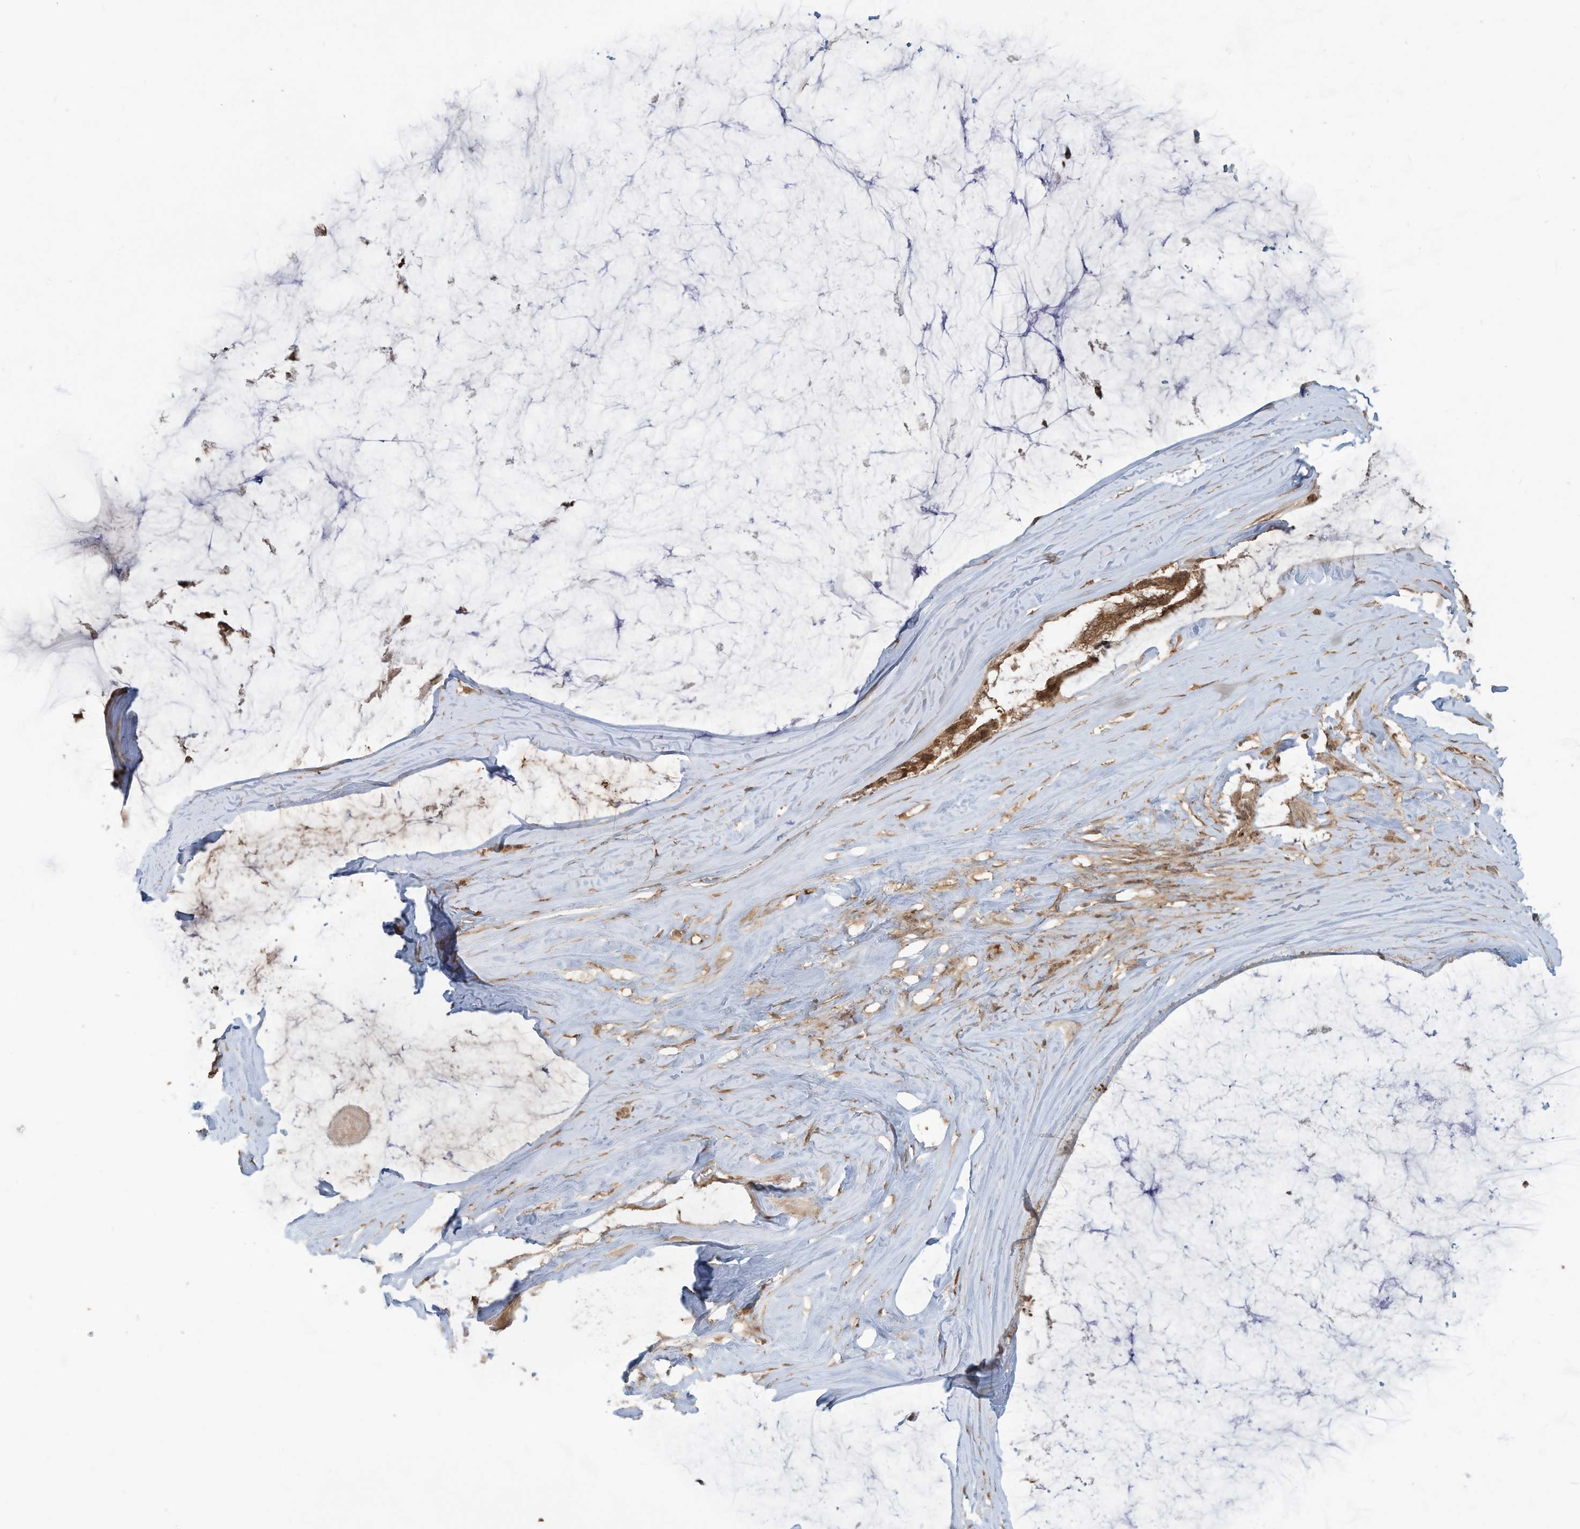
{"staining": {"intensity": "moderate", "quantity": ">75%", "location": "cytoplasmic/membranous"}, "tissue": "ovarian cancer", "cell_type": "Tumor cells", "image_type": "cancer", "snomed": [{"axis": "morphology", "description": "Cystadenocarcinoma, mucinous, NOS"}, {"axis": "topography", "description": "Ovary"}], "caption": "Ovarian cancer (mucinous cystadenocarcinoma) stained with a protein marker exhibits moderate staining in tumor cells.", "gene": "CARF", "patient": {"sex": "female", "age": 39}}